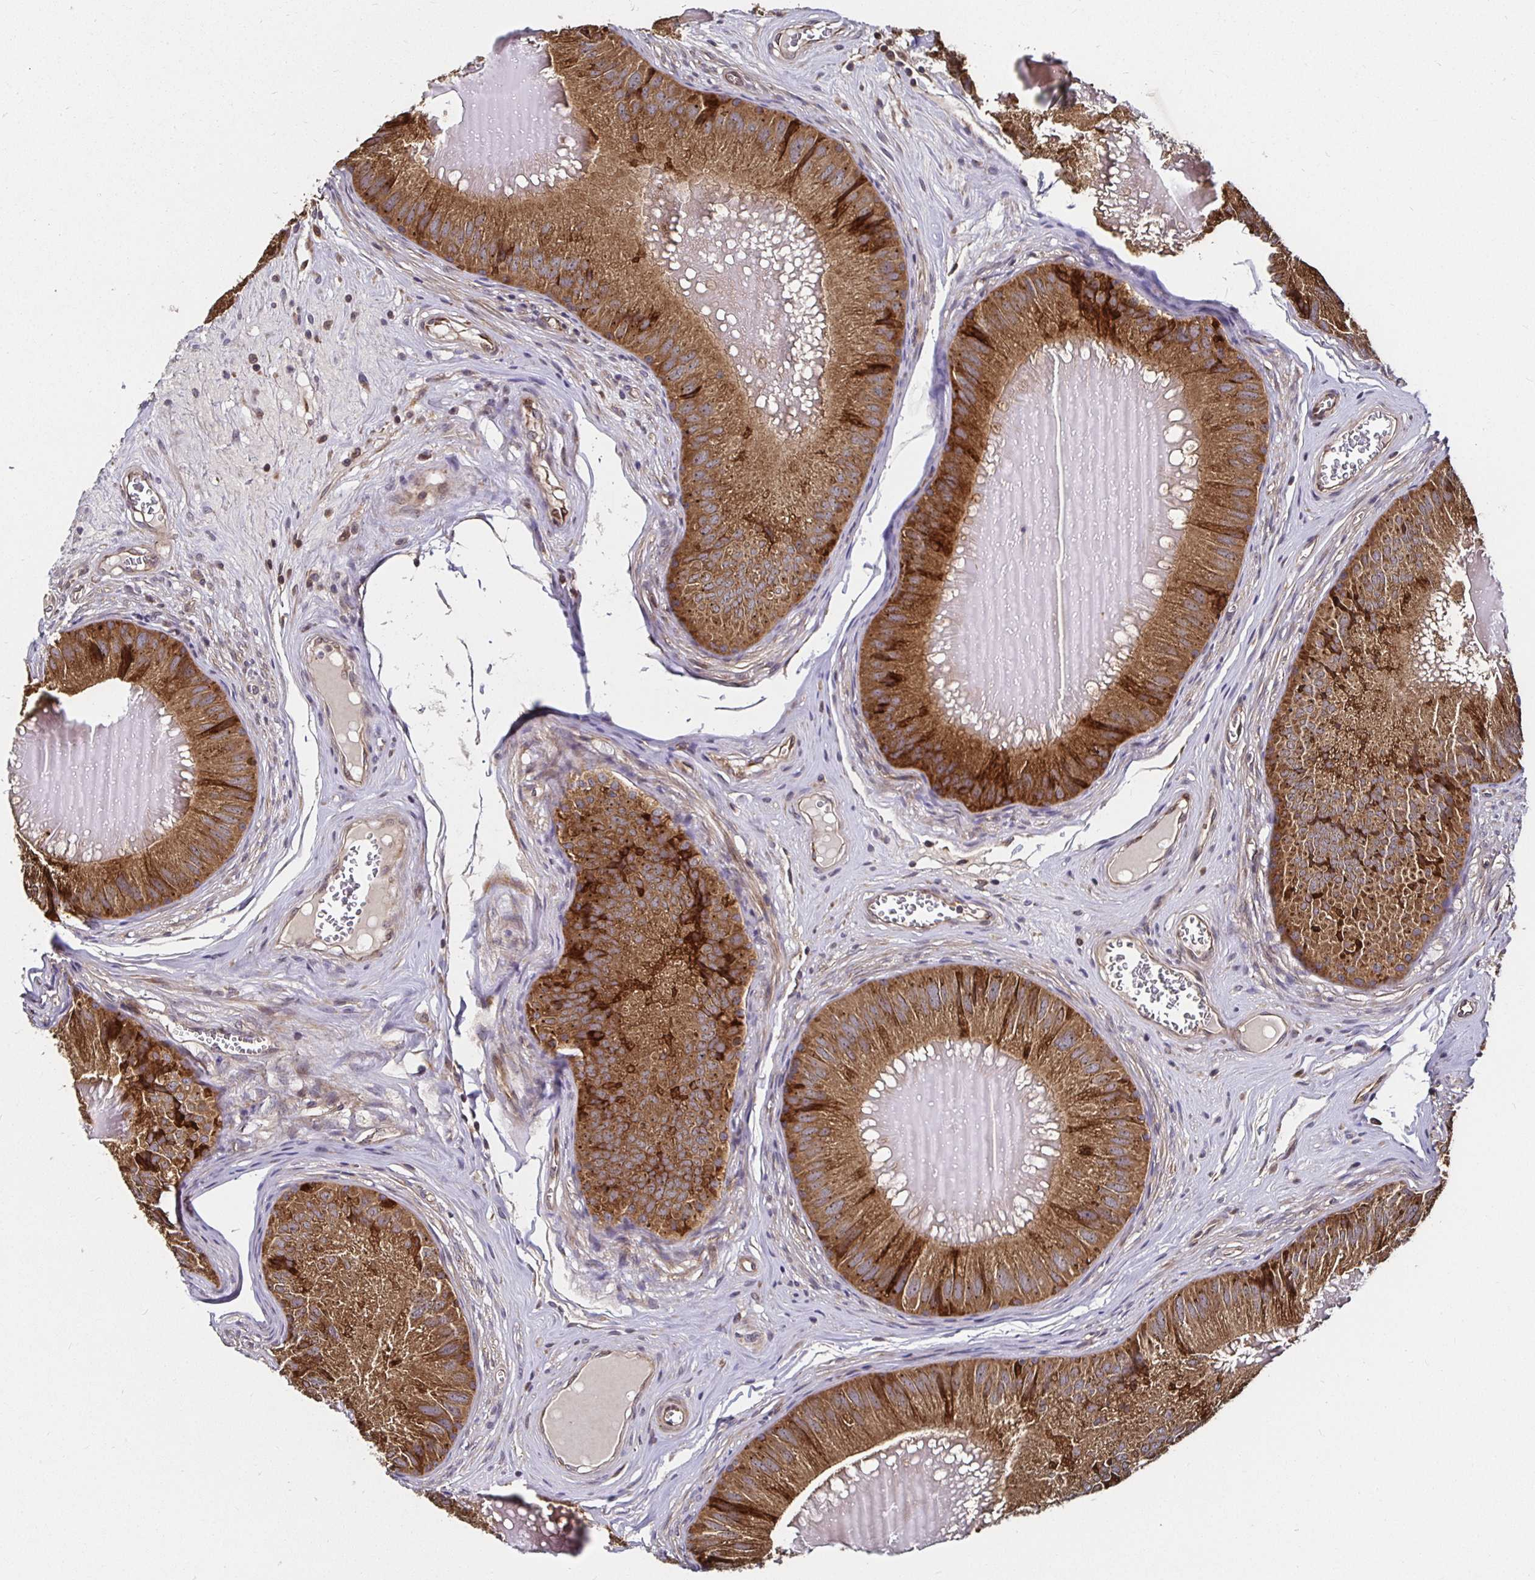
{"staining": {"intensity": "strong", "quantity": ">75%", "location": "cytoplasmic/membranous"}, "tissue": "epididymis", "cell_type": "Glandular cells", "image_type": "normal", "snomed": [{"axis": "morphology", "description": "Normal tissue, NOS"}, {"axis": "topography", "description": "Epididymis, spermatic cord, NOS"}], "caption": "Approximately >75% of glandular cells in normal human epididymis demonstrate strong cytoplasmic/membranous protein positivity as visualized by brown immunohistochemical staining.", "gene": "MLST8", "patient": {"sex": "male", "age": 39}}